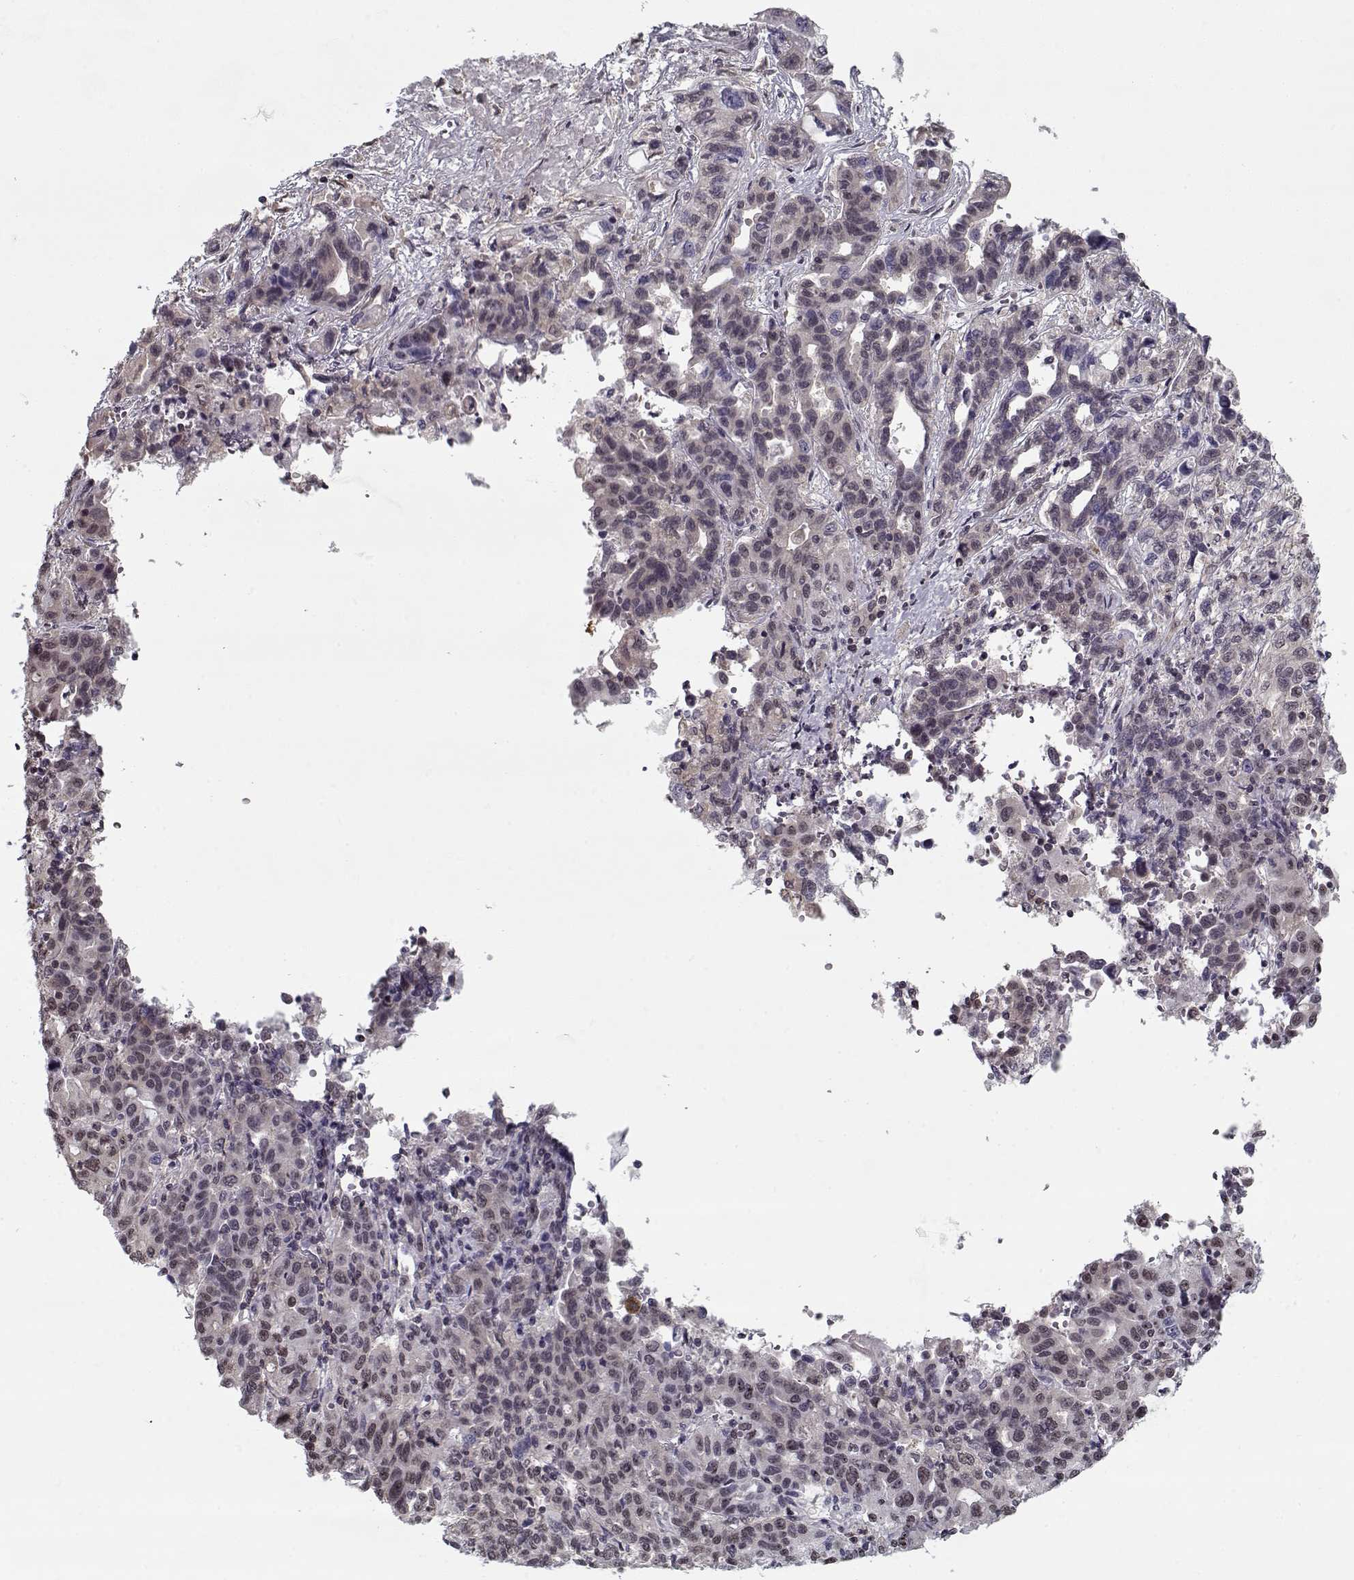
{"staining": {"intensity": "negative", "quantity": "none", "location": "none"}, "tissue": "liver cancer", "cell_type": "Tumor cells", "image_type": "cancer", "snomed": [{"axis": "morphology", "description": "Adenocarcinoma, NOS"}, {"axis": "morphology", "description": "Cholangiocarcinoma"}, {"axis": "topography", "description": "Liver"}], "caption": "Immunohistochemistry histopathology image of neoplastic tissue: human adenocarcinoma (liver) stained with DAB displays no significant protein expression in tumor cells.", "gene": "TESPA1", "patient": {"sex": "male", "age": 64}}